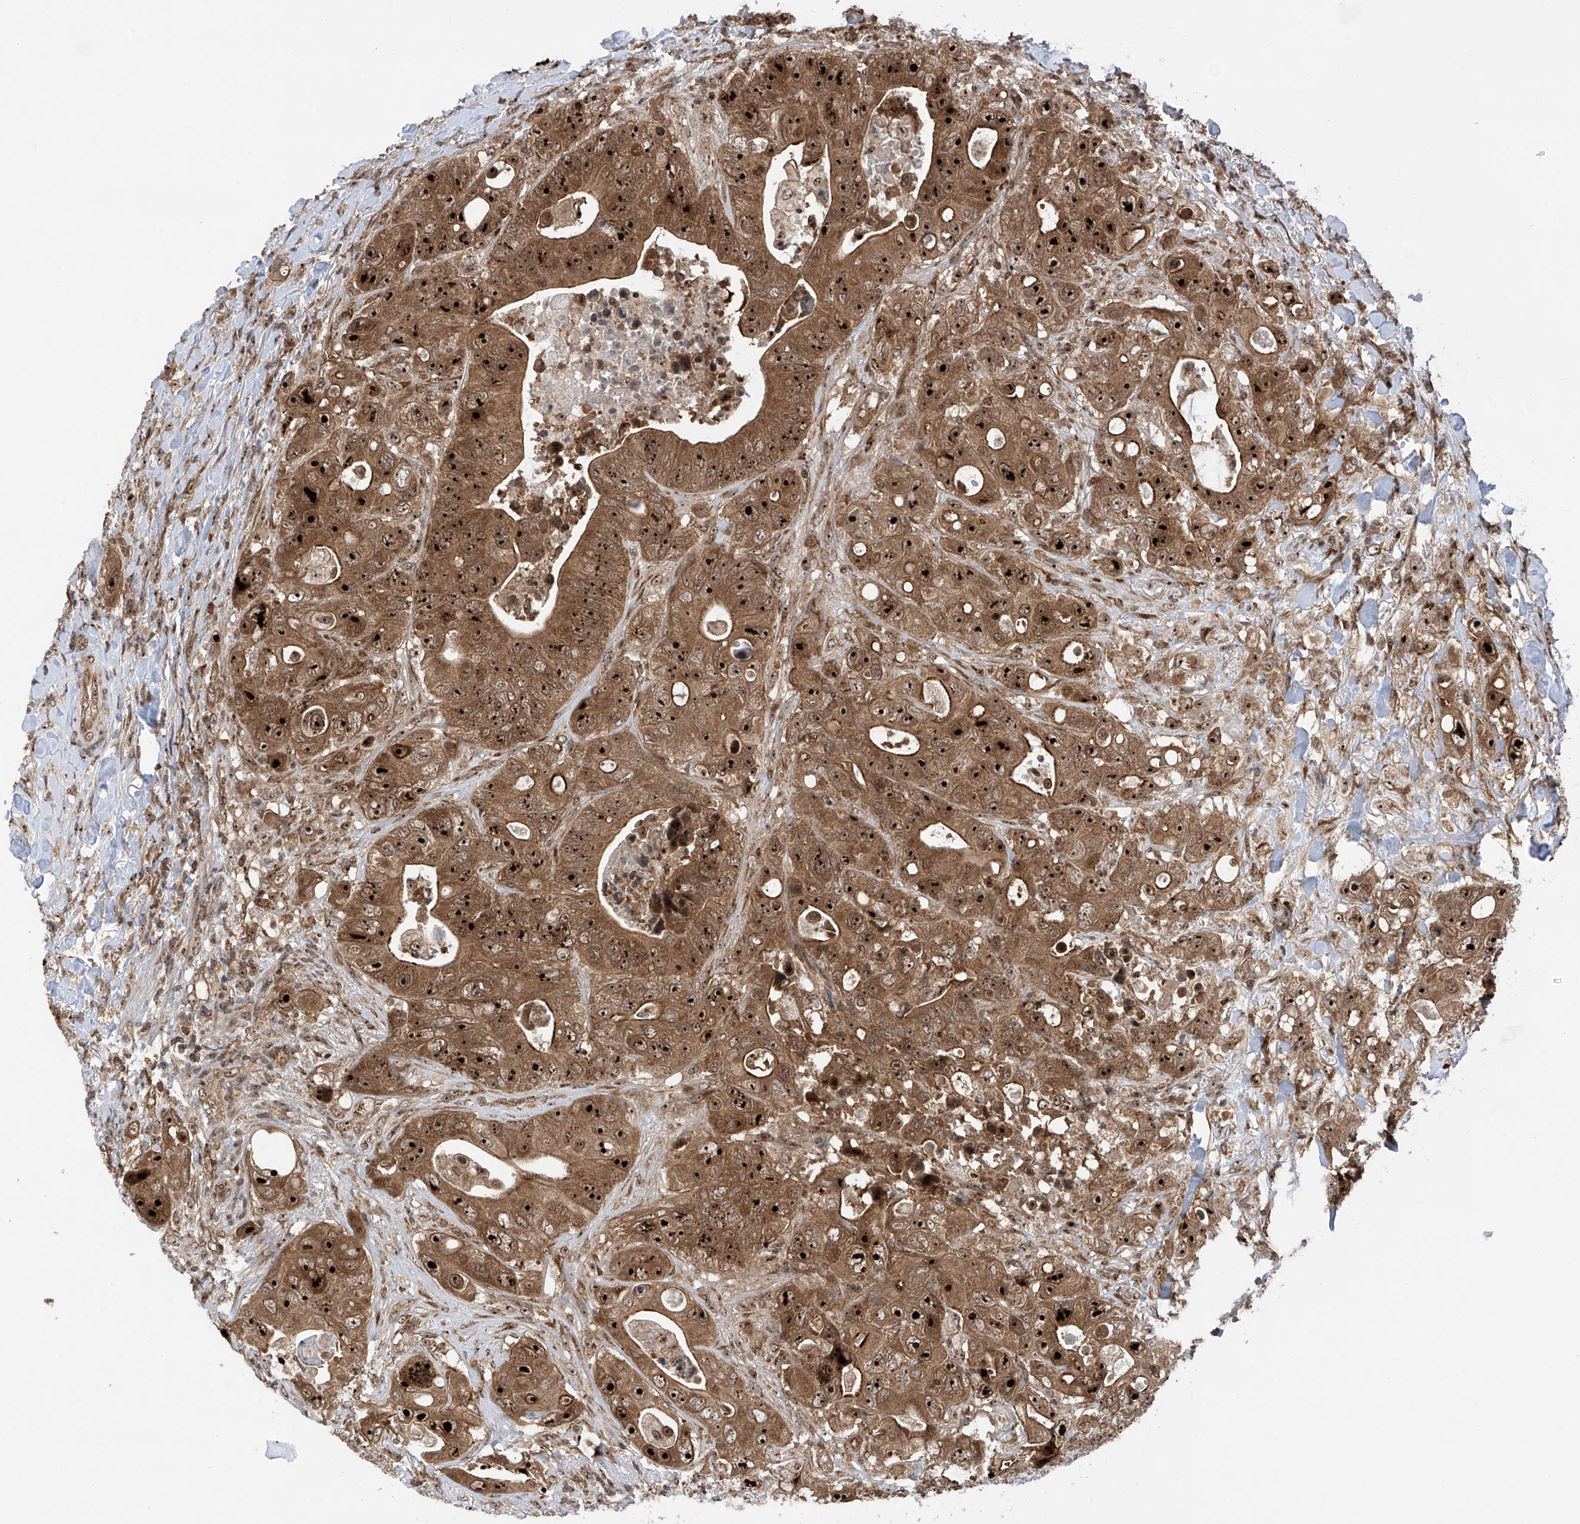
{"staining": {"intensity": "strong", "quantity": ">75%", "location": "cytoplasmic/membranous,nuclear"}, "tissue": "colorectal cancer", "cell_type": "Tumor cells", "image_type": "cancer", "snomed": [{"axis": "morphology", "description": "Adenocarcinoma, NOS"}, {"axis": "topography", "description": "Colon"}], "caption": "A brown stain shows strong cytoplasmic/membranous and nuclear positivity of a protein in adenocarcinoma (colorectal) tumor cells.", "gene": "C1orf131", "patient": {"sex": "female", "age": 46}}